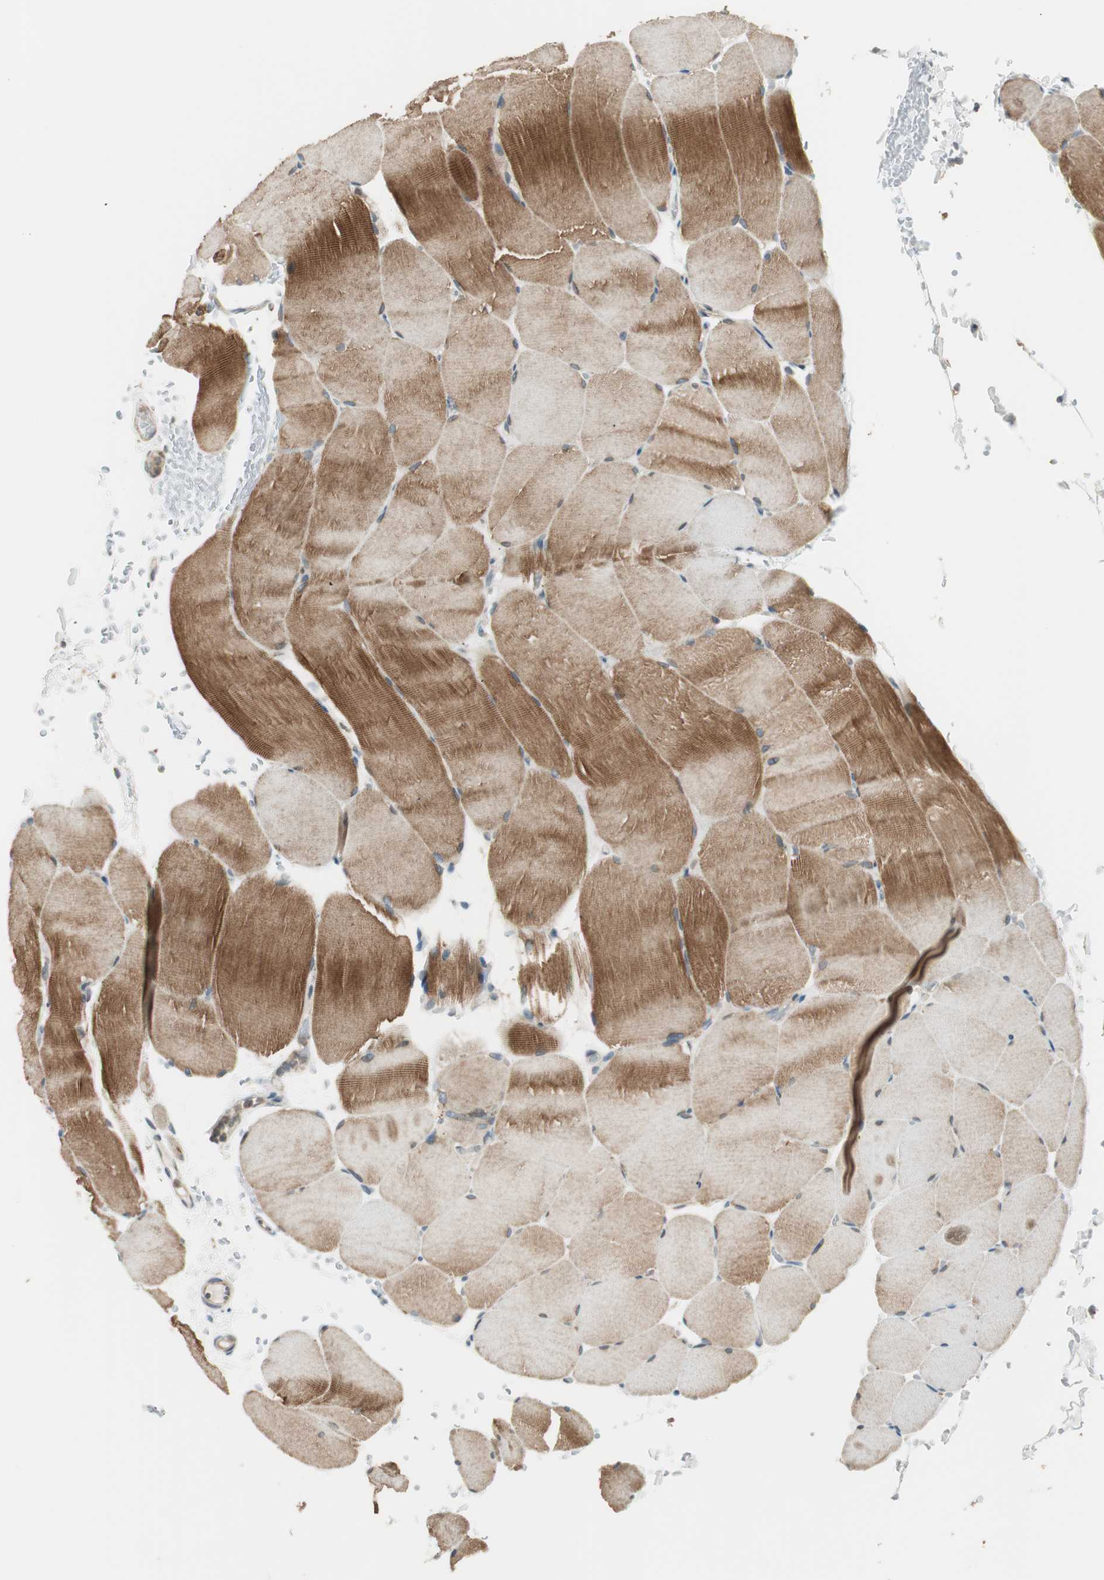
{"staining": {"intensity": "strong", "quantity": ">75%", "location": "cytoplasmic/membranous"}, "tissue": "skeletal muscle", "cell_type": "Myocytes", "image_type": "normal", "snomed": [{"axis": "morphology", "description": "Normal tissue, NOS"}, {"axis": "topography", "description": "Skeletal muscle"}, {"axis": "topography", "description": "Parathyroid gland"}], "caption": "Skeletal muscle stained with DAB (3,3'-diaminobenzidine) IHC exhibits high levels of strong cytoplasmic/membranous positivity in about >75% of myocytes. Using DAB (3,3'-diaminobenzidine) (brown) and hematoxylin (blue) stains, captured at high magnification using brightfield microscopy.", "gene": "CGRRF1", "patient": {"sex": "female", "age": 37}}